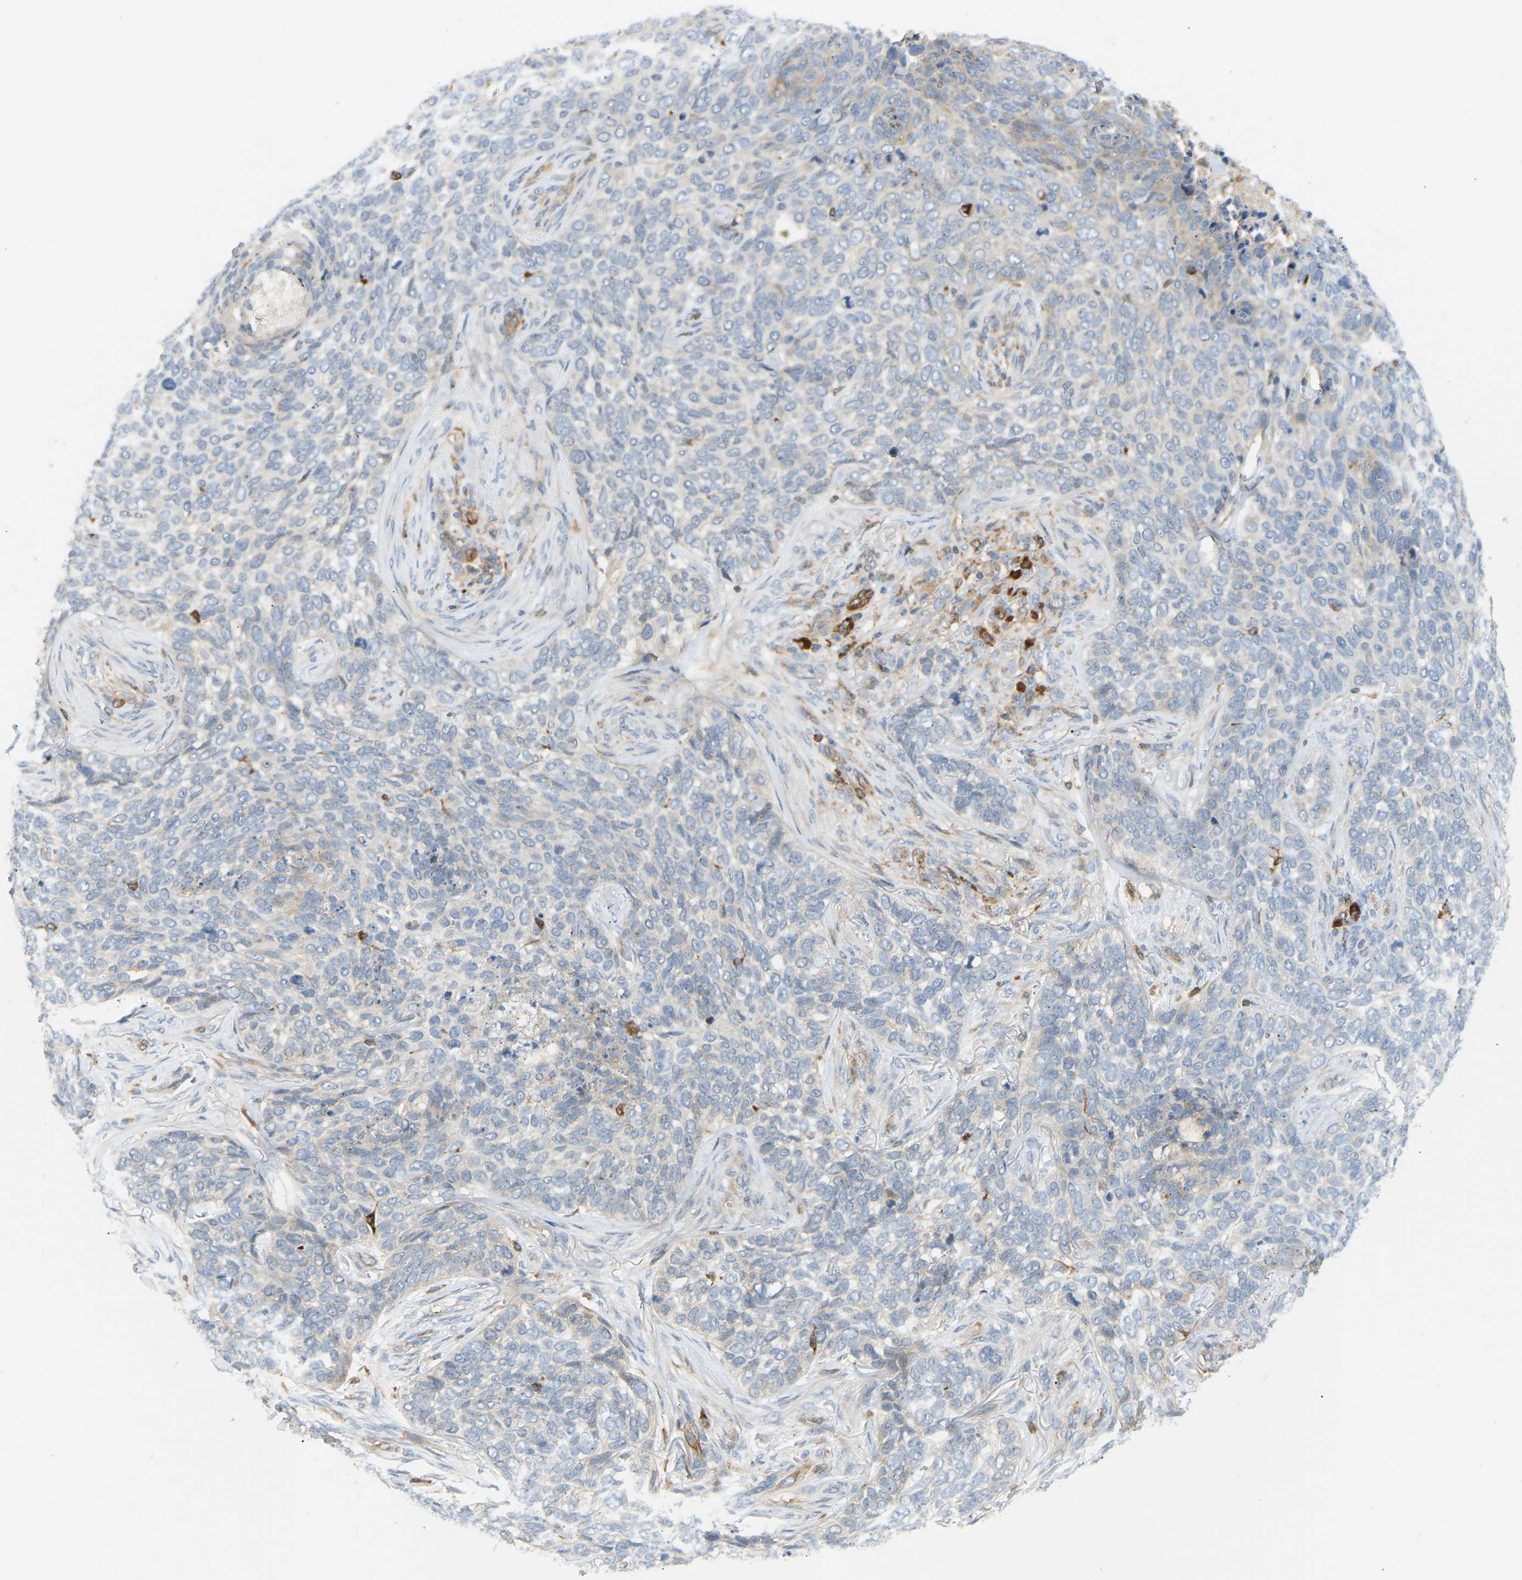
{"staining": {"intensity": "negative", "quantity": "none", "location": "none"}, "tissue": "skin cancer", "cell_type": "Tumor cells", "image_type": "cancer", "snomed": [{"axis": "morphology", "description": "Basal cell carcinoma"}, {"axis": "topography", "description": "Skin"}], "caption": "Protein analysis of skin cancer displays no significant expression in tumor cells.", "gene": "PLCG2", "patient": {"sex": "female", "age": 64}}